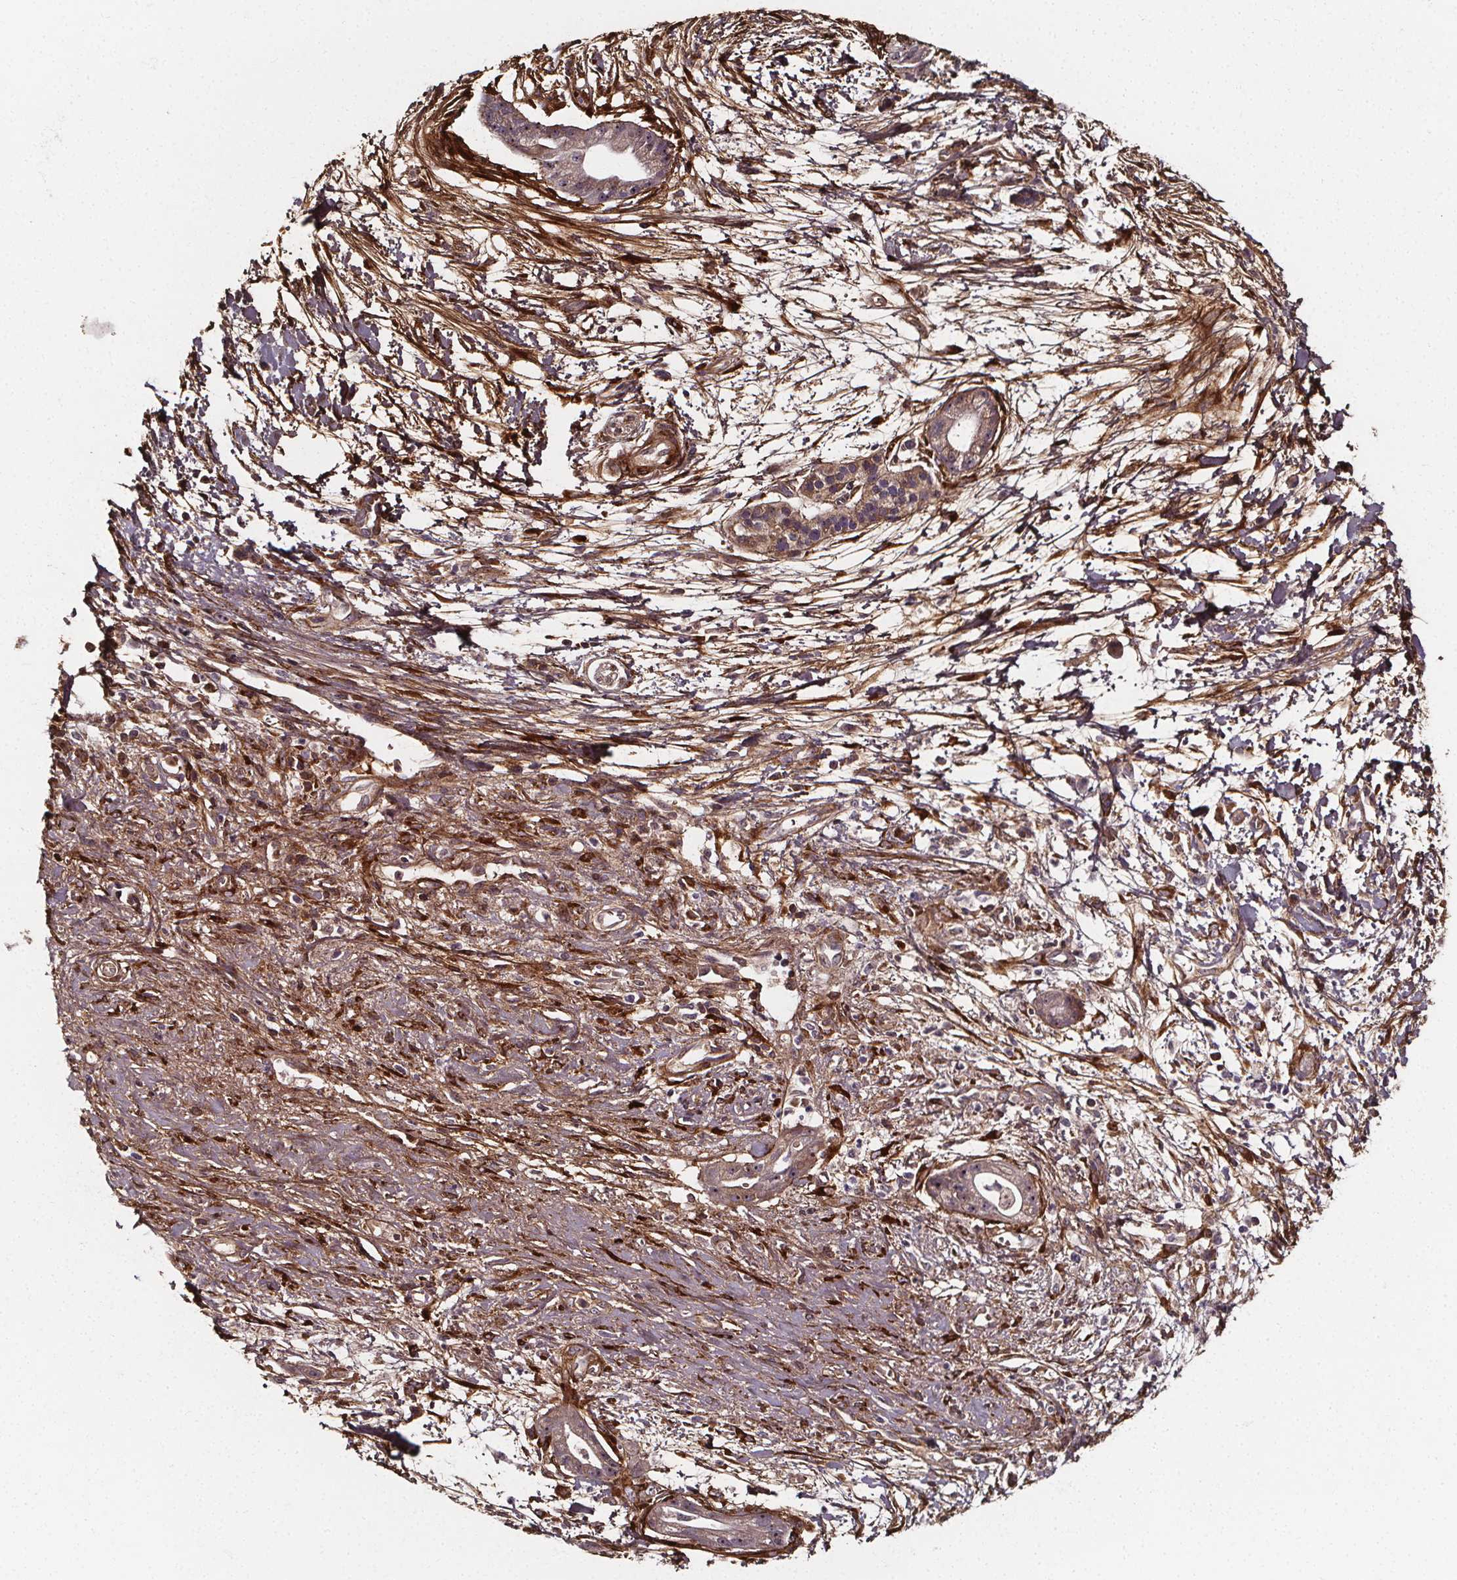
{"staining": {"intensity": "weak", "quantity": ">75%", "location": "cytoplasmic/membranous"}, "tissue": "pancreatic cancer", "cell_type": "Tumor cells", "image_type": "cancer", "snomed": [{"axis": "morphology", "description": "Normal tissue, NOS"}, {"axis": "morphology", "description": "Adenocarcinoma, NOS"}, {"axis": "topography", "description": "Lymph node"}, {"axis": "topography", "description": "Pancreas"}], "caption": "IHC histopathology image of neoplastic tissue: adenocarcinoma (pancreatic) stained using immunohistochemistry displays low levels of weak protein expression localized specifically in the cytoplasmic/membranous of tumor cells, appearing as a cytoplasmic/membranous brown color.", "gene": "AEBP1", "patient": {"sex": "female", "age": 58}}